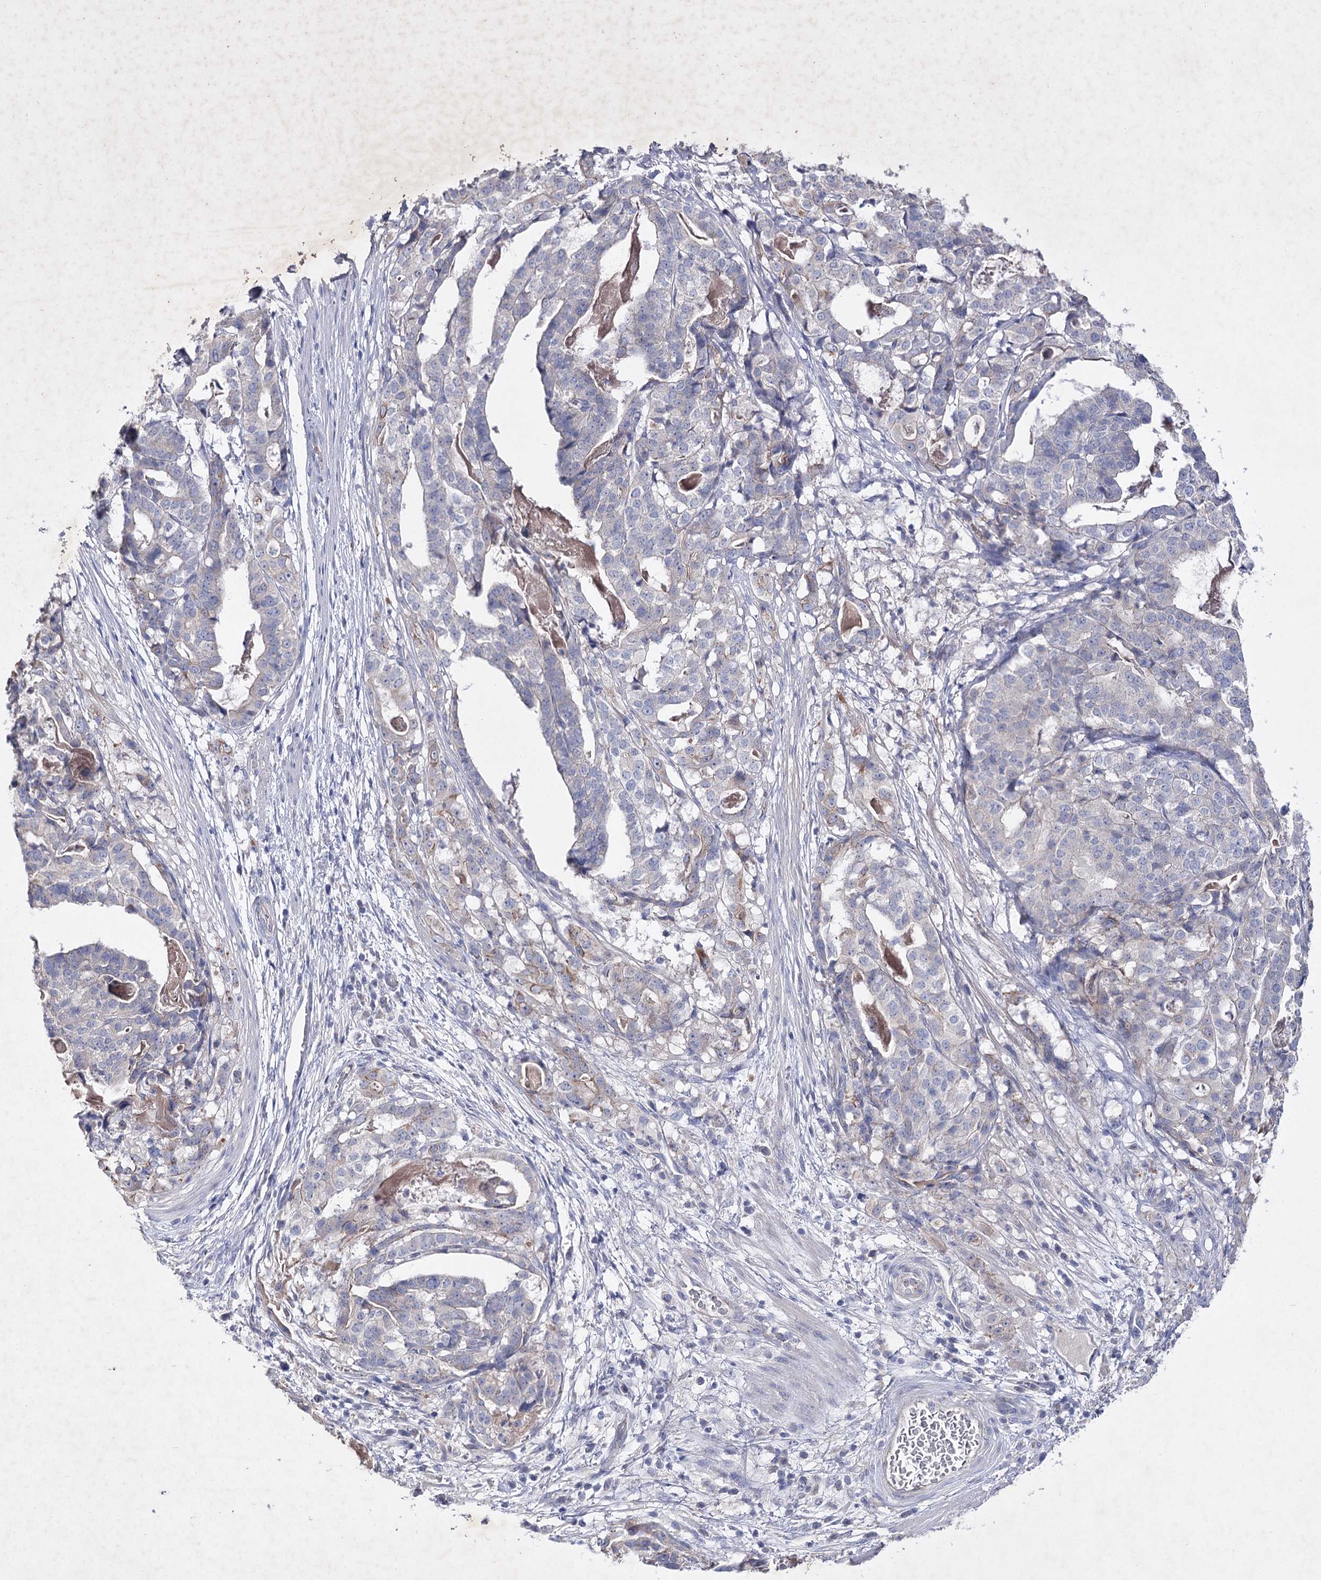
{"staining": {"intensity": "negative", "quantity": "none", "location": "none"}, "tissue": "stomach cancer", "cell_type": "Tumor cells", "image_type": "cancer", "snomed": [{"axis": "morphology", "description": "Adenocarcinoma, NOS"}, {"axis": "topography", "description": "Stomach"}], "caption": "High magnification brightfield microscopy of stomach adenocarcinoma stained with DAB (3,3'-diaminobenzidine) (brown) and counterstained with hematoxylin (blue): tumor cells show no significant positivity.", "gene": "COX15", "patient": {"sex": "male", "age": 48}}